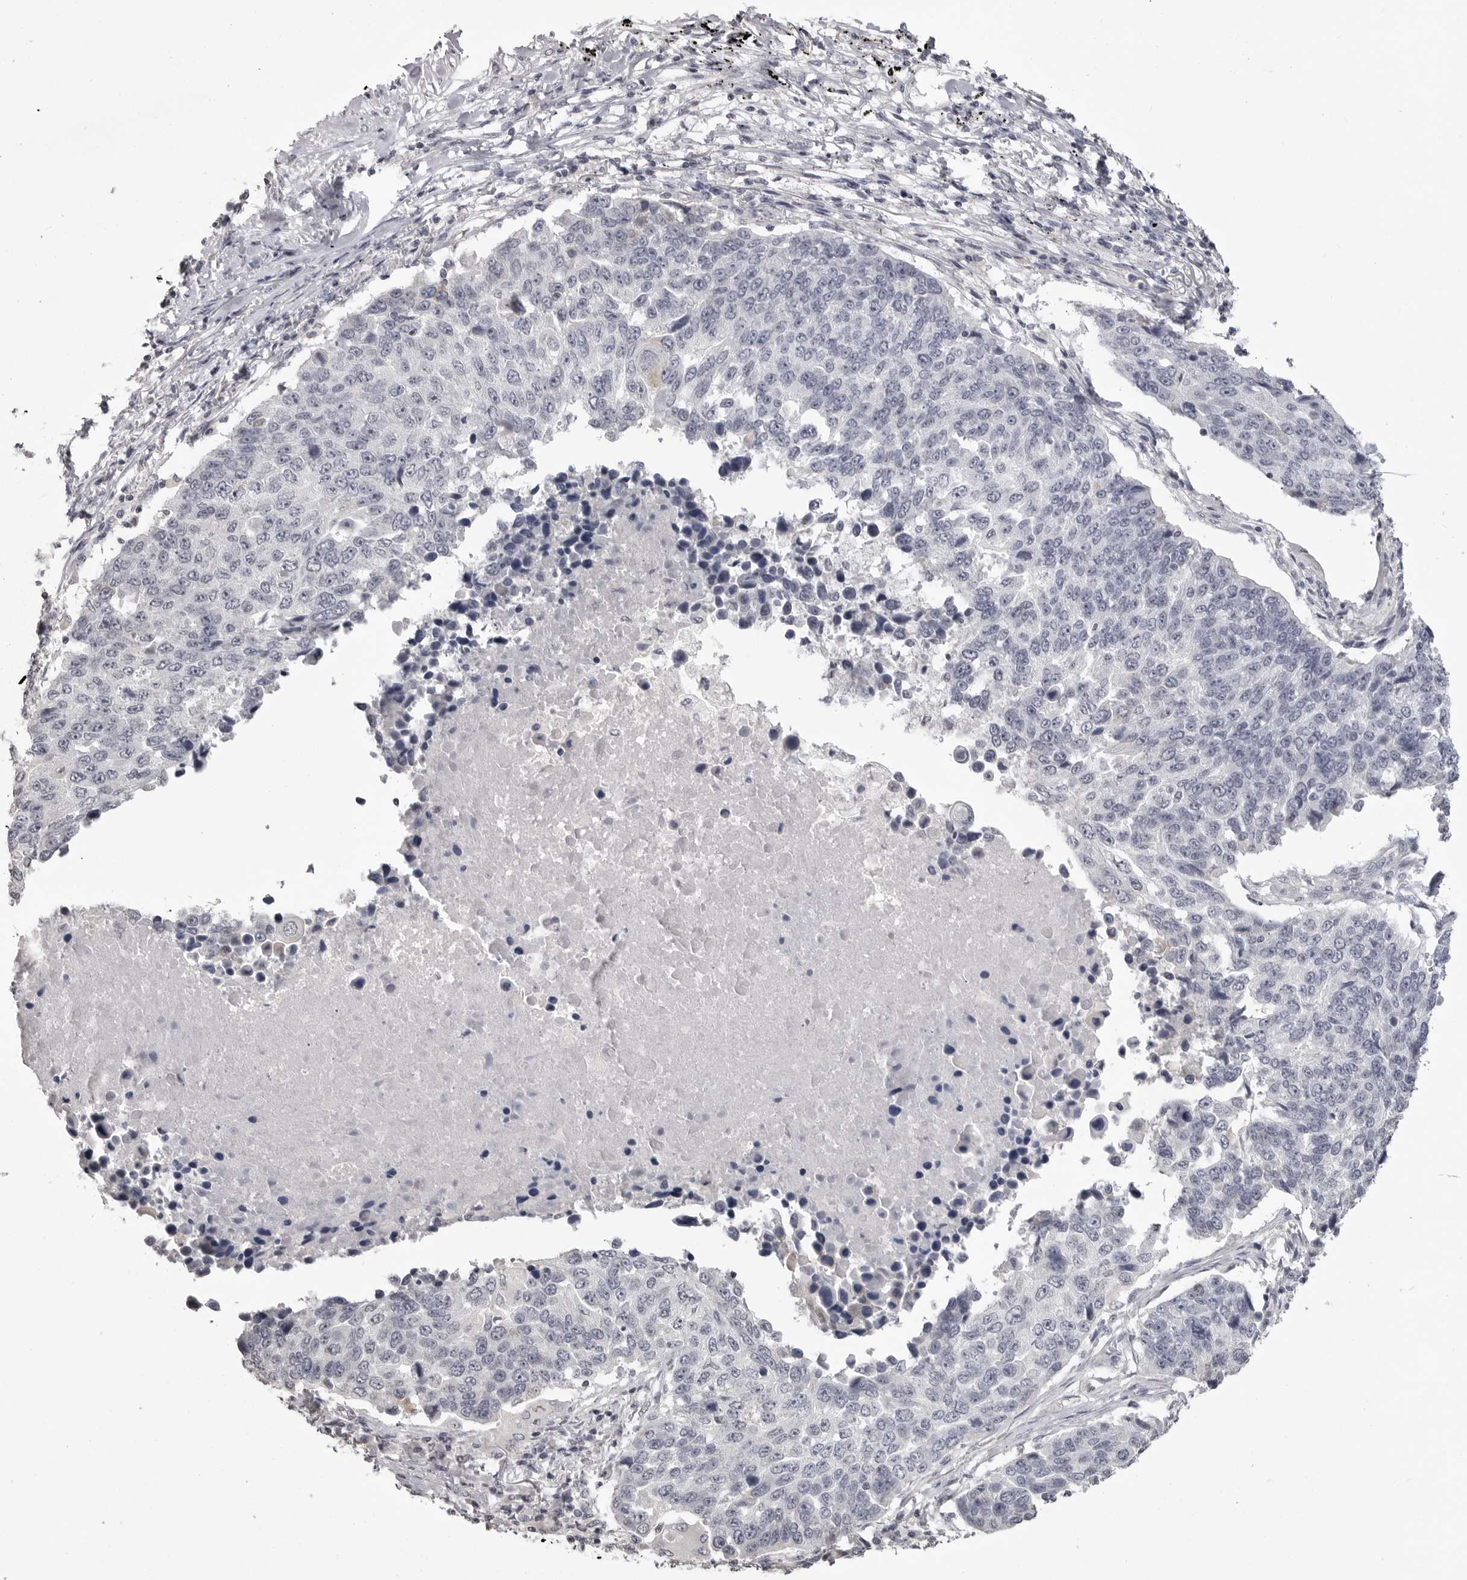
{"staining": {"intensity": "negative", "quantity": "none", "location": "none"}, "tissue": "lung cancer", "cell_type": "Tumor cells", "image_type": "cancer", "snomed": [{"axis": "morphology", "description": "Squamous cell carcinoma, NOS"}, {"axis": "topography", "description": "Lung"}], "caption": "The histopathology image shows no significant staining in tumor cells of lung cancer (squamous cell carcinoma). The staining was performed using DAB (3,3'-diaminobenzidine) to visualize the protein expression in brown, while the nuclei were stained in blue with hematoxylin (Magnification: 20x).", "gene": "GPN2", "patient": {"sex": "male", "age": 66}}